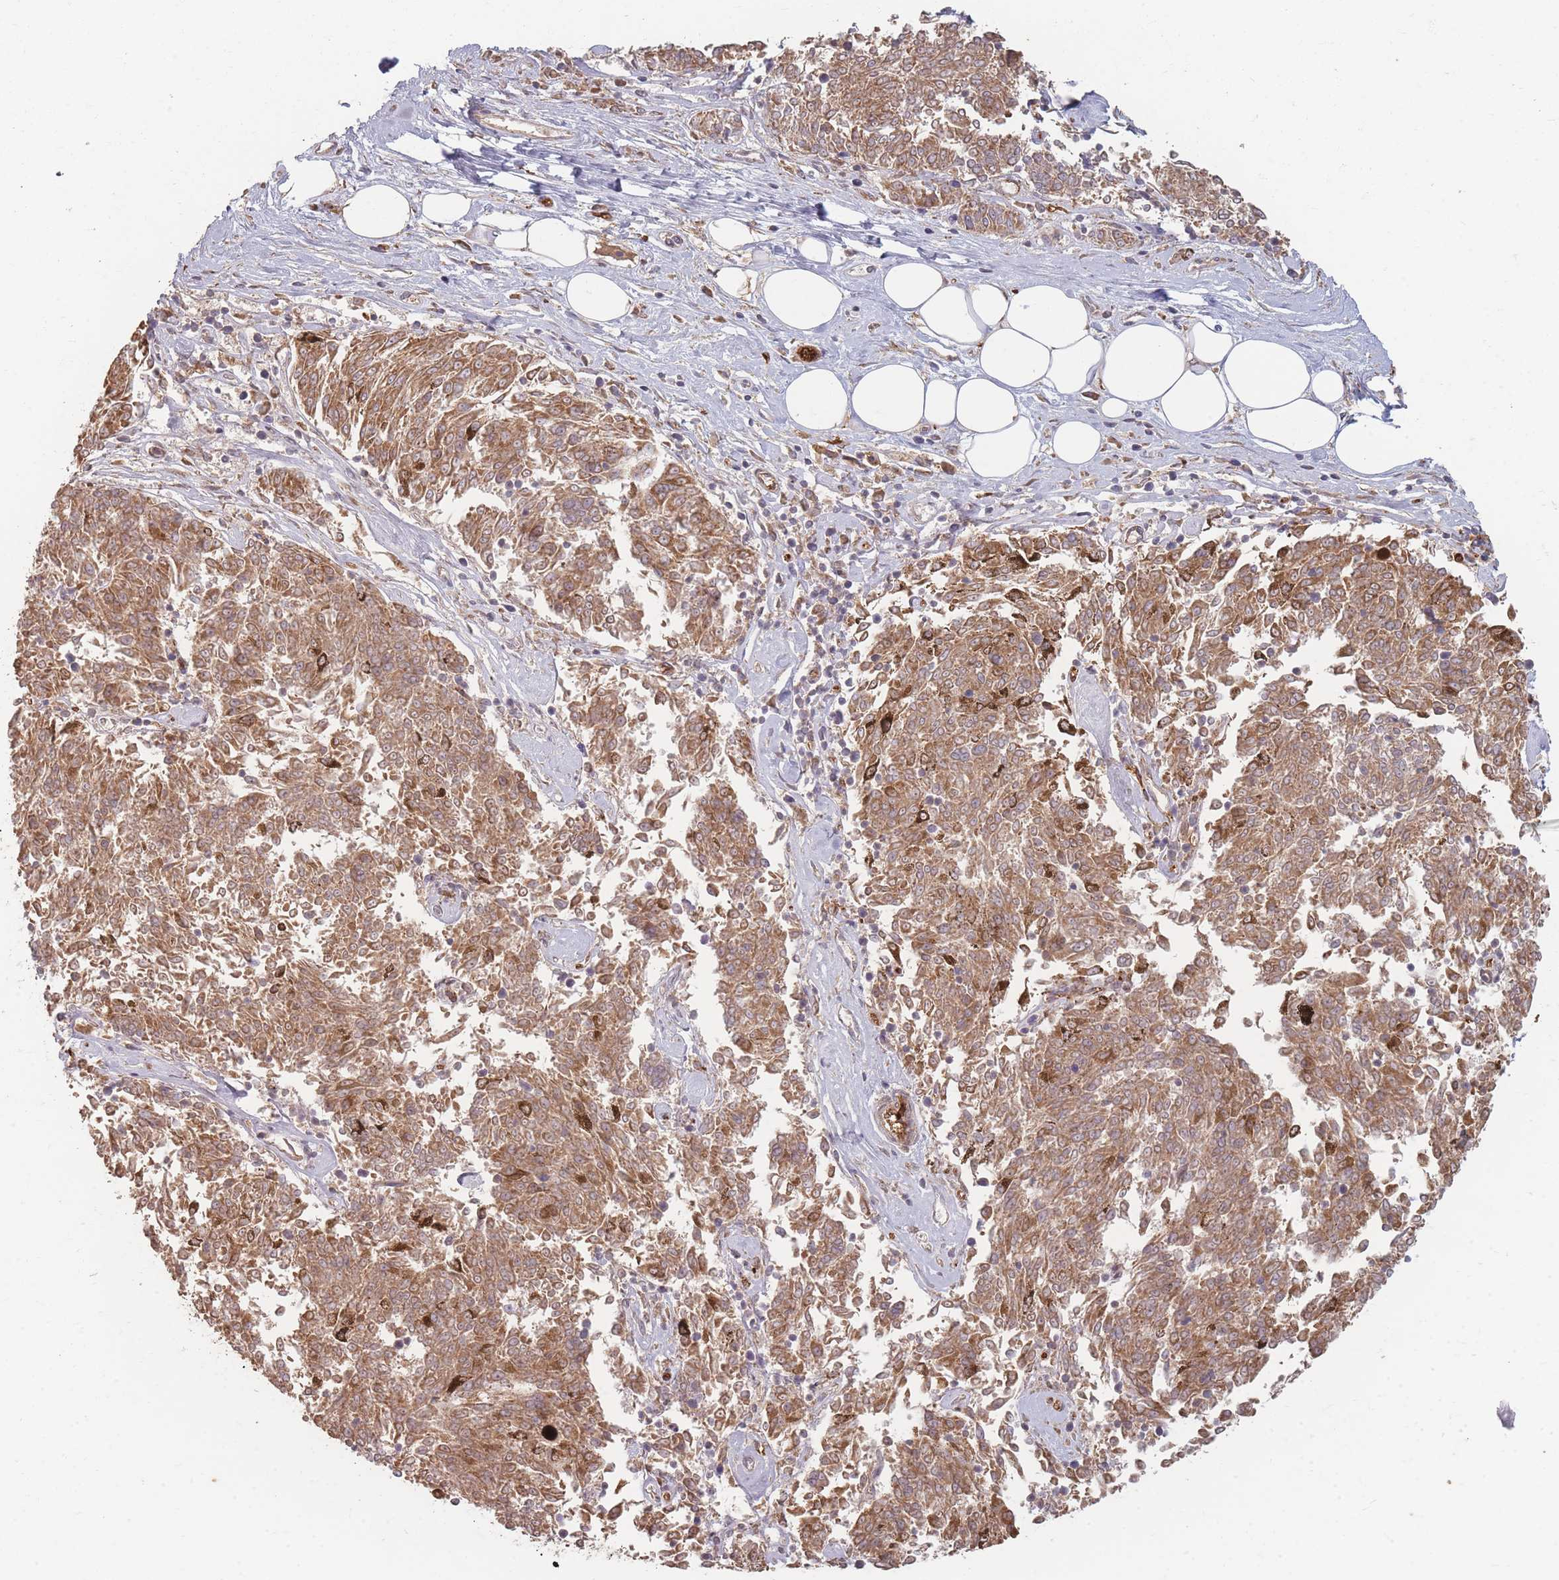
{"staining": {"intensity": "moderate", "quantity": ">75%", "location": "cytoplasmic/membranous"}, "tissue": "melanoma", "cell_type": "Tumor cells", "image_type": "cancer", "snomed": [{"axis": "morphology", "description": "Malignant melanoma, NOS"}, {"axis": "topography", "description": "Skin"}], "caption": "Immunohistochemistry (IHC) of human melanoma demonstrates medium levels of moderate cytoplasmic/membranous expression in about >75% of tumor cells.", "gene": "MRPS6", "patient": {"sex": "female", "age": 72}}